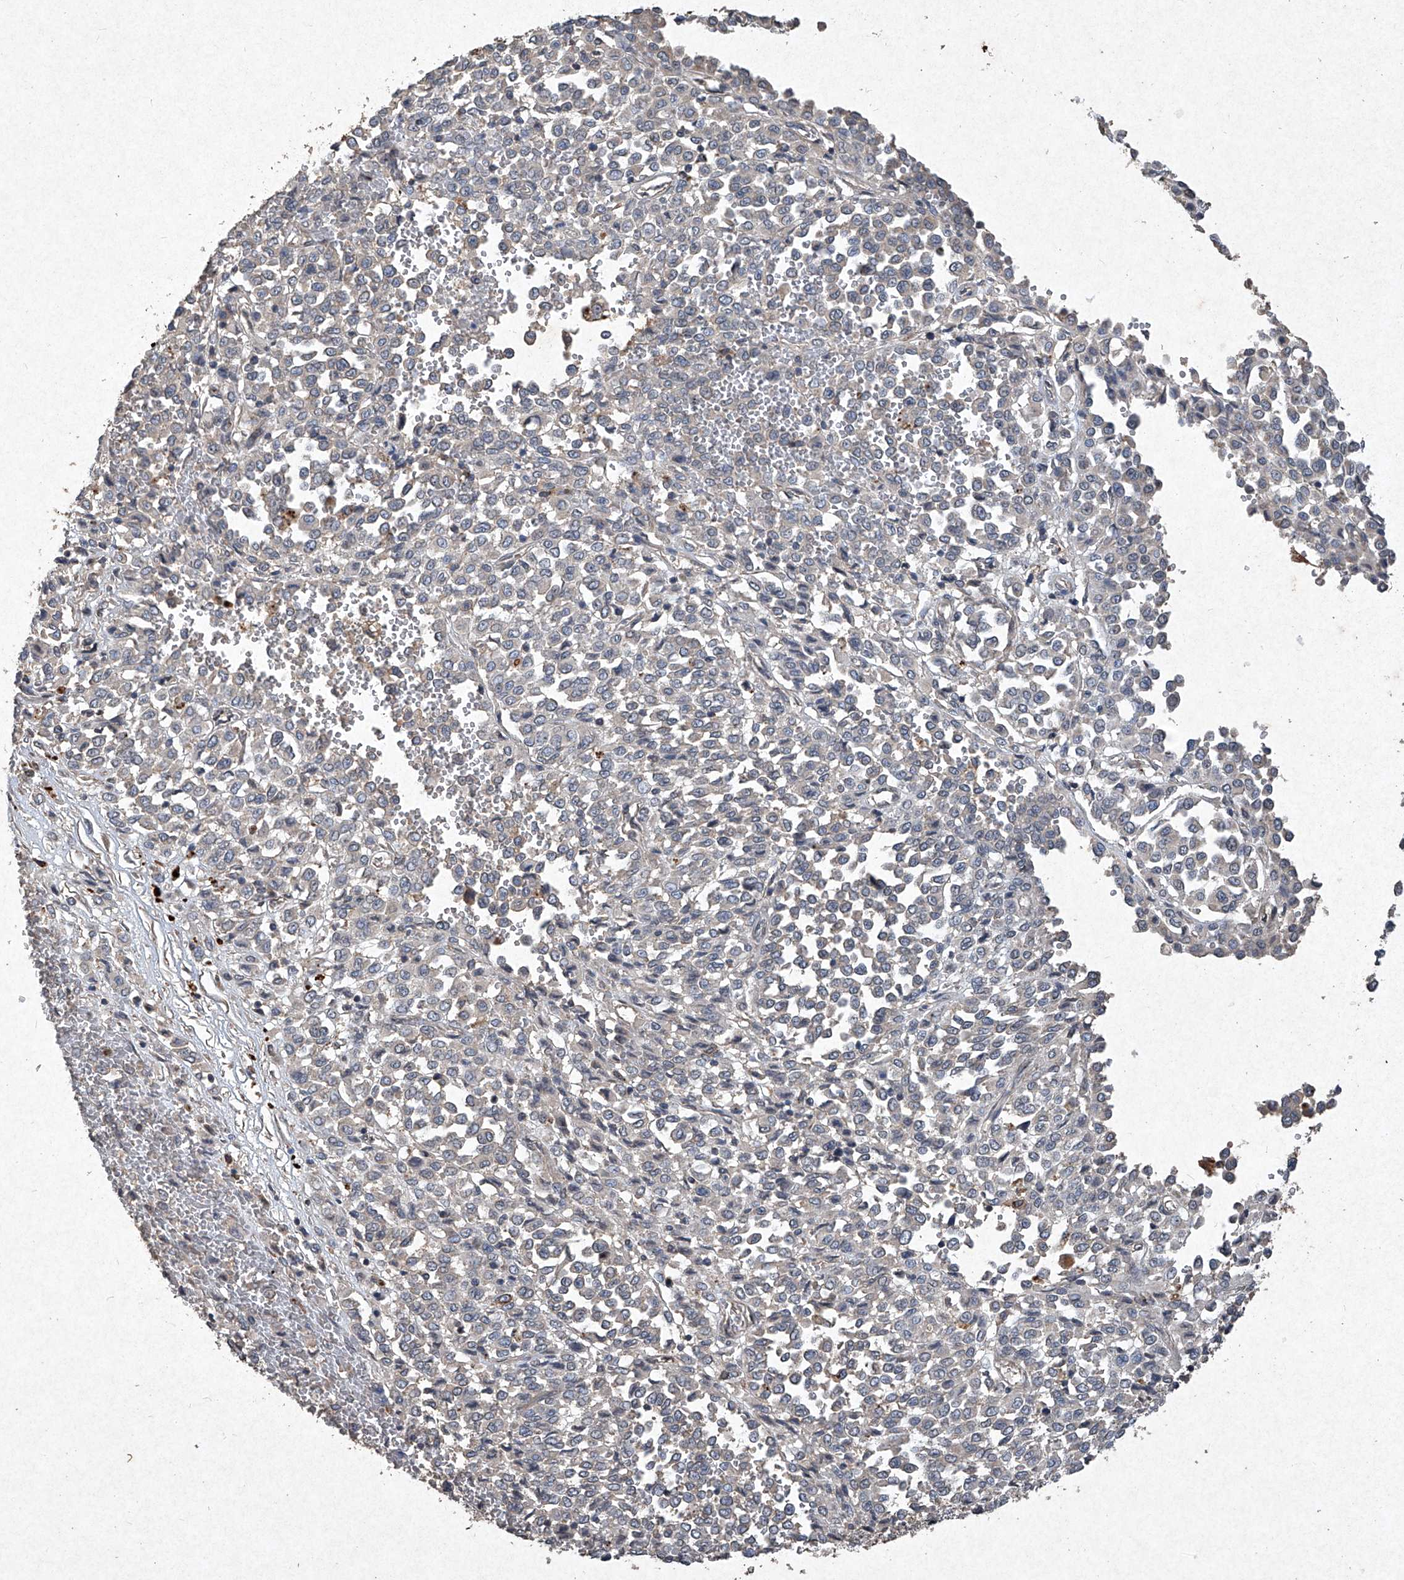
{"staining": {"intensity": "negative", "quantity": "none", "location": "none"}, "tissue": "melanoma", "cell_type": "Tumor cells", "image_type": "cancer", "snomed": [{"axis": "morphology", "description": "Malignant melanoma, Metastatic site"}, {"axis": "topography", "description": "Pancreas"}], "caption": "Immunohistochemical staining of malignant melanoma (metastatic site) demonstrates no significant expression in tumor cells.", "gene": "MED16", "patient": {"sex": "female", "age": 30}}